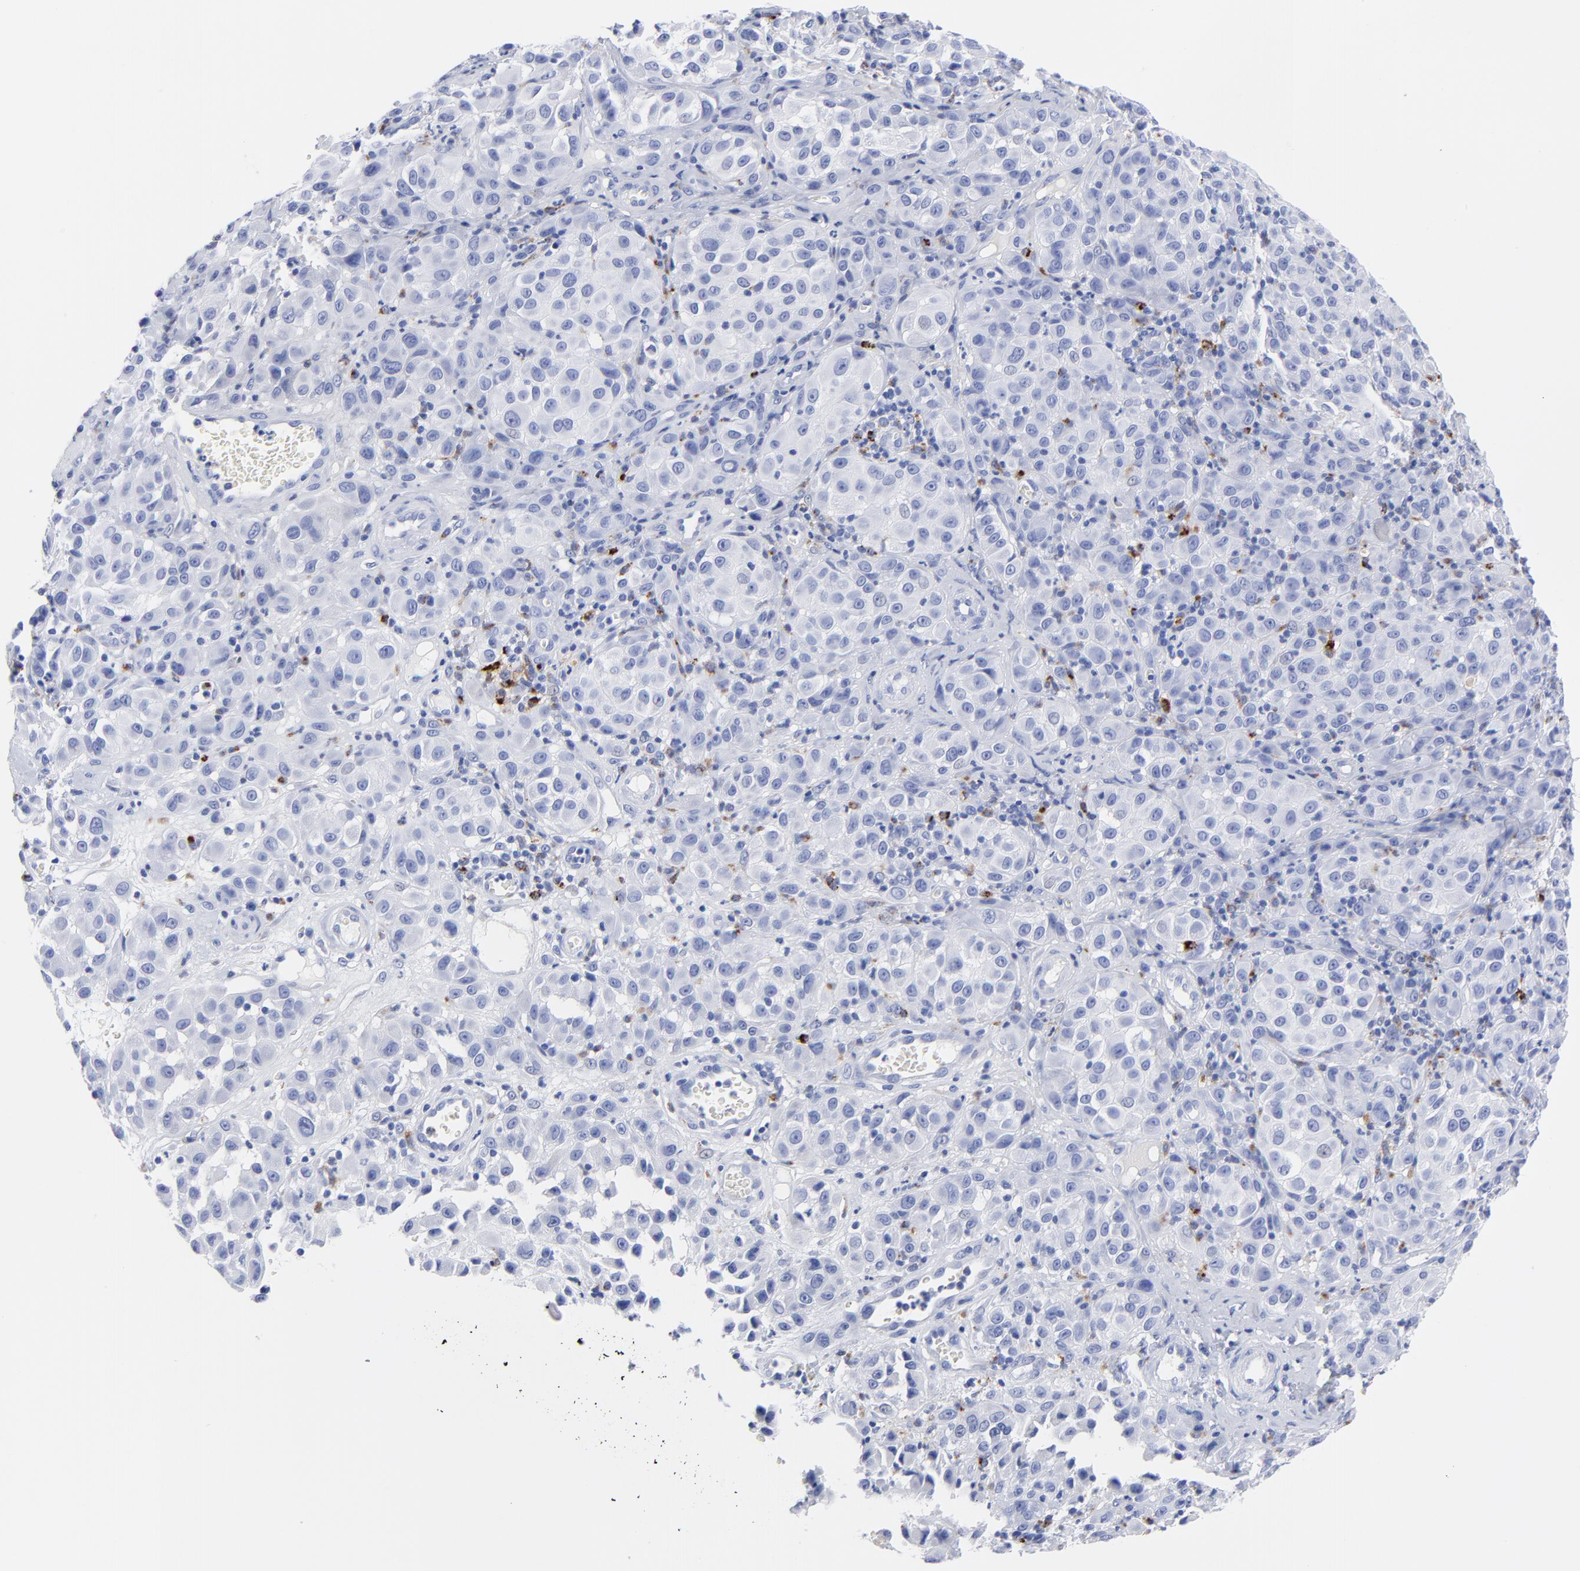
{"staining": {"intensity": "negative", "quantity": "none", "location": "none"}, "tissue": "melanoma", "cell_type": "Tumor cells", "image_type": "cancer", "snomed": [{"axis": "morphology", "description": "Malignant melanoma, NOS"}, {"axis": "topography", "description": "Skin"}], "caption": "High power microscopy histopathology image of an immunohistochemistry image of malignant melanoma, revealing no significant expression in tumor cells.", "gene": "CPVL", "patient": {"sex": "female", "age": 21}}